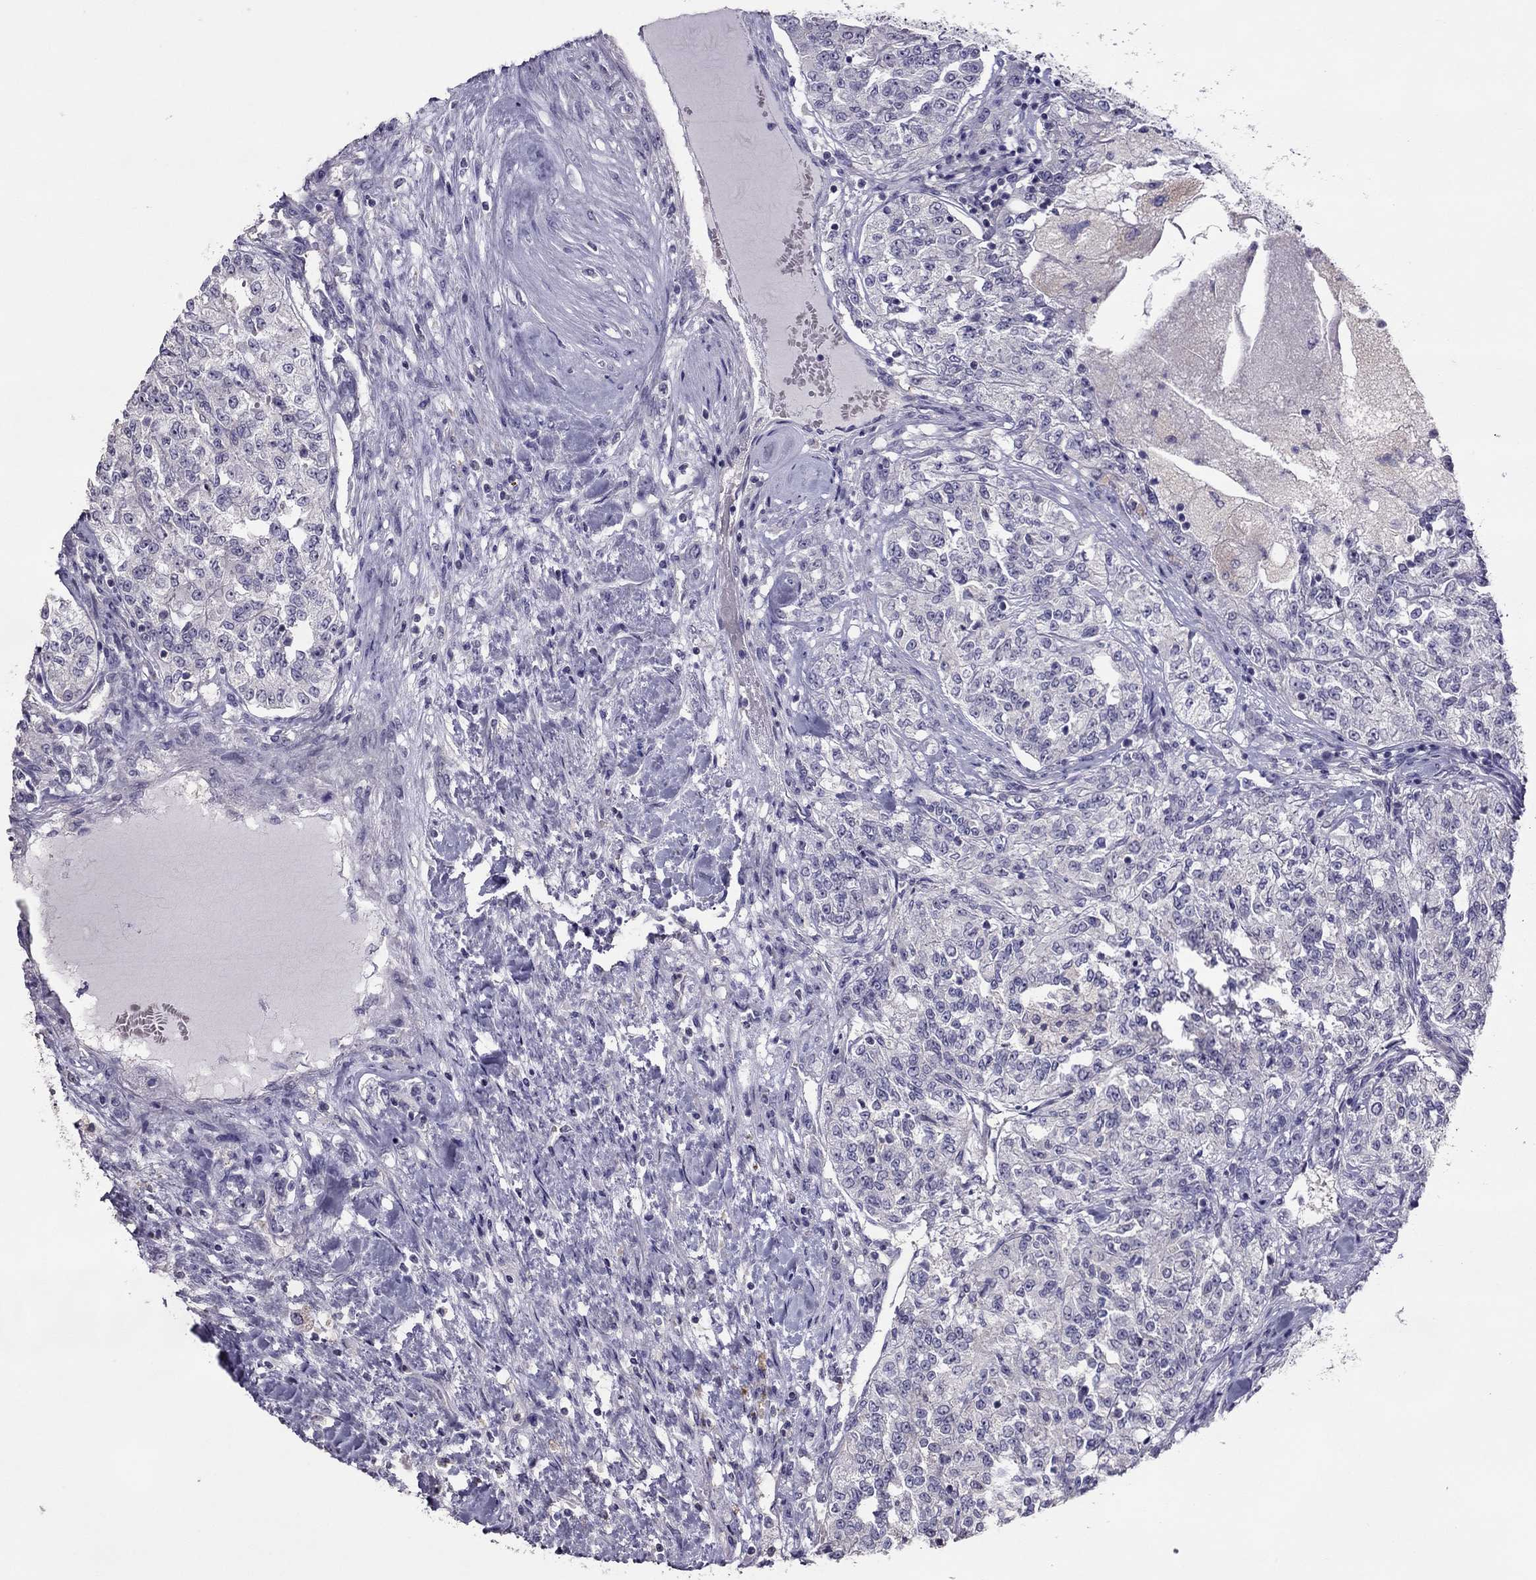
{"staining": {"intensity": "negative", "quantity": "none", "location": "none"}, "tissue": "renal cancer", "cell_type": "Tumor cells", "image_type": "cancer", "snomed": [{"axis": "morphology", "description": "Adenocarcinoma, NOS"}, {"axis": "topography", "description": "Kidney"}], "caption": "This is an immunohistochemistry (IHC) micrograph of renal adenocarcinoma. There is no expression in tumor cells.", "gene": "LRRC46", "patient": {"sex": "female", "age": 63}}